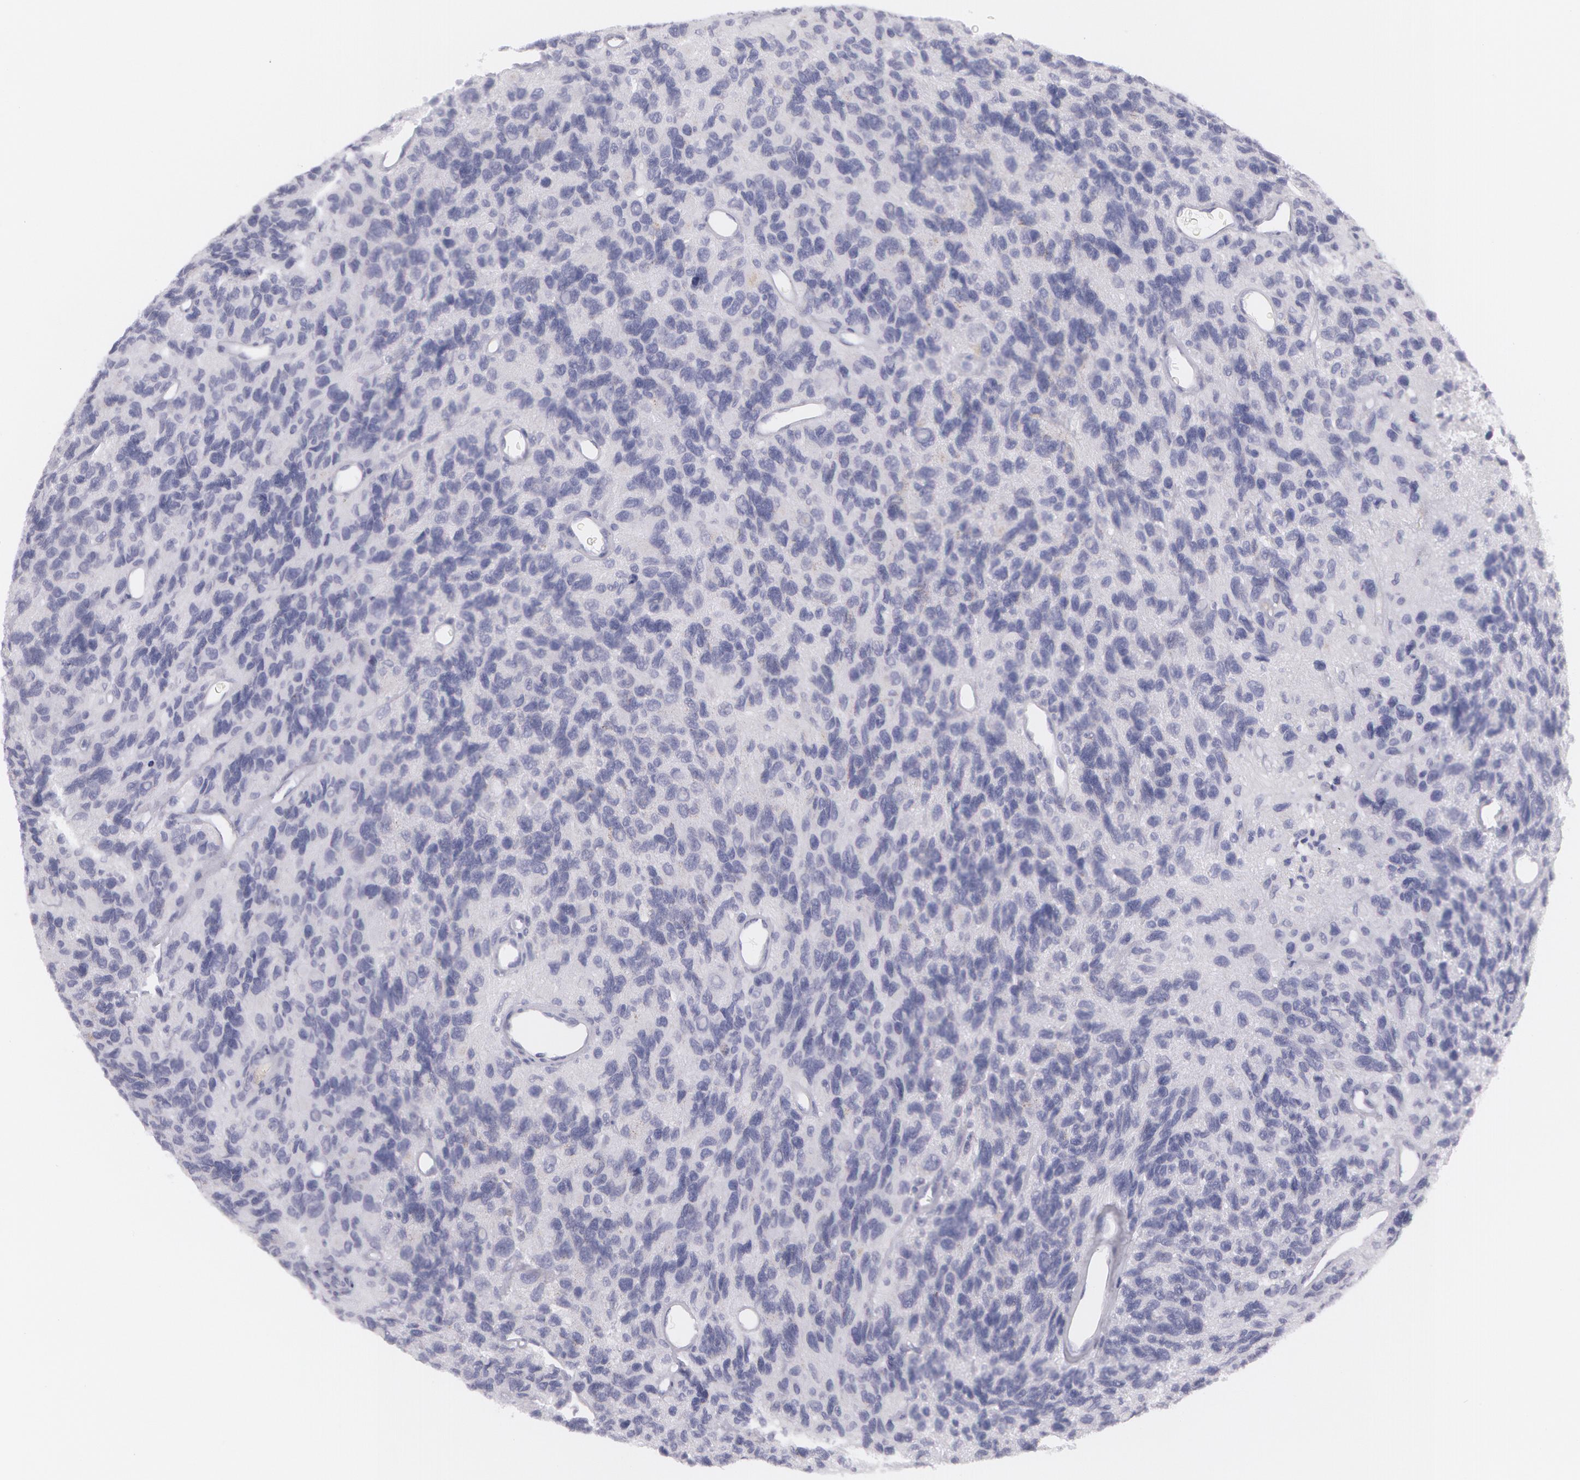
{"staining": {"intensity": "negative", "quantity": "none", "location": "none"}, "tissue": "glioma", "cell_type": "Tumor cells", "image_type": "cancer", "snomed": [{"axis": "morphology", "description": "Glioma, malignant, High grade"}, {"axis": "topography", "description": "Brain"}], "caption": "This is a micrograph of immunohistochemistry staining of glioma, which shows no positivity in tumor cells.", "gene": "AMACR", "patient": {"sex": "male", "age": 77}}